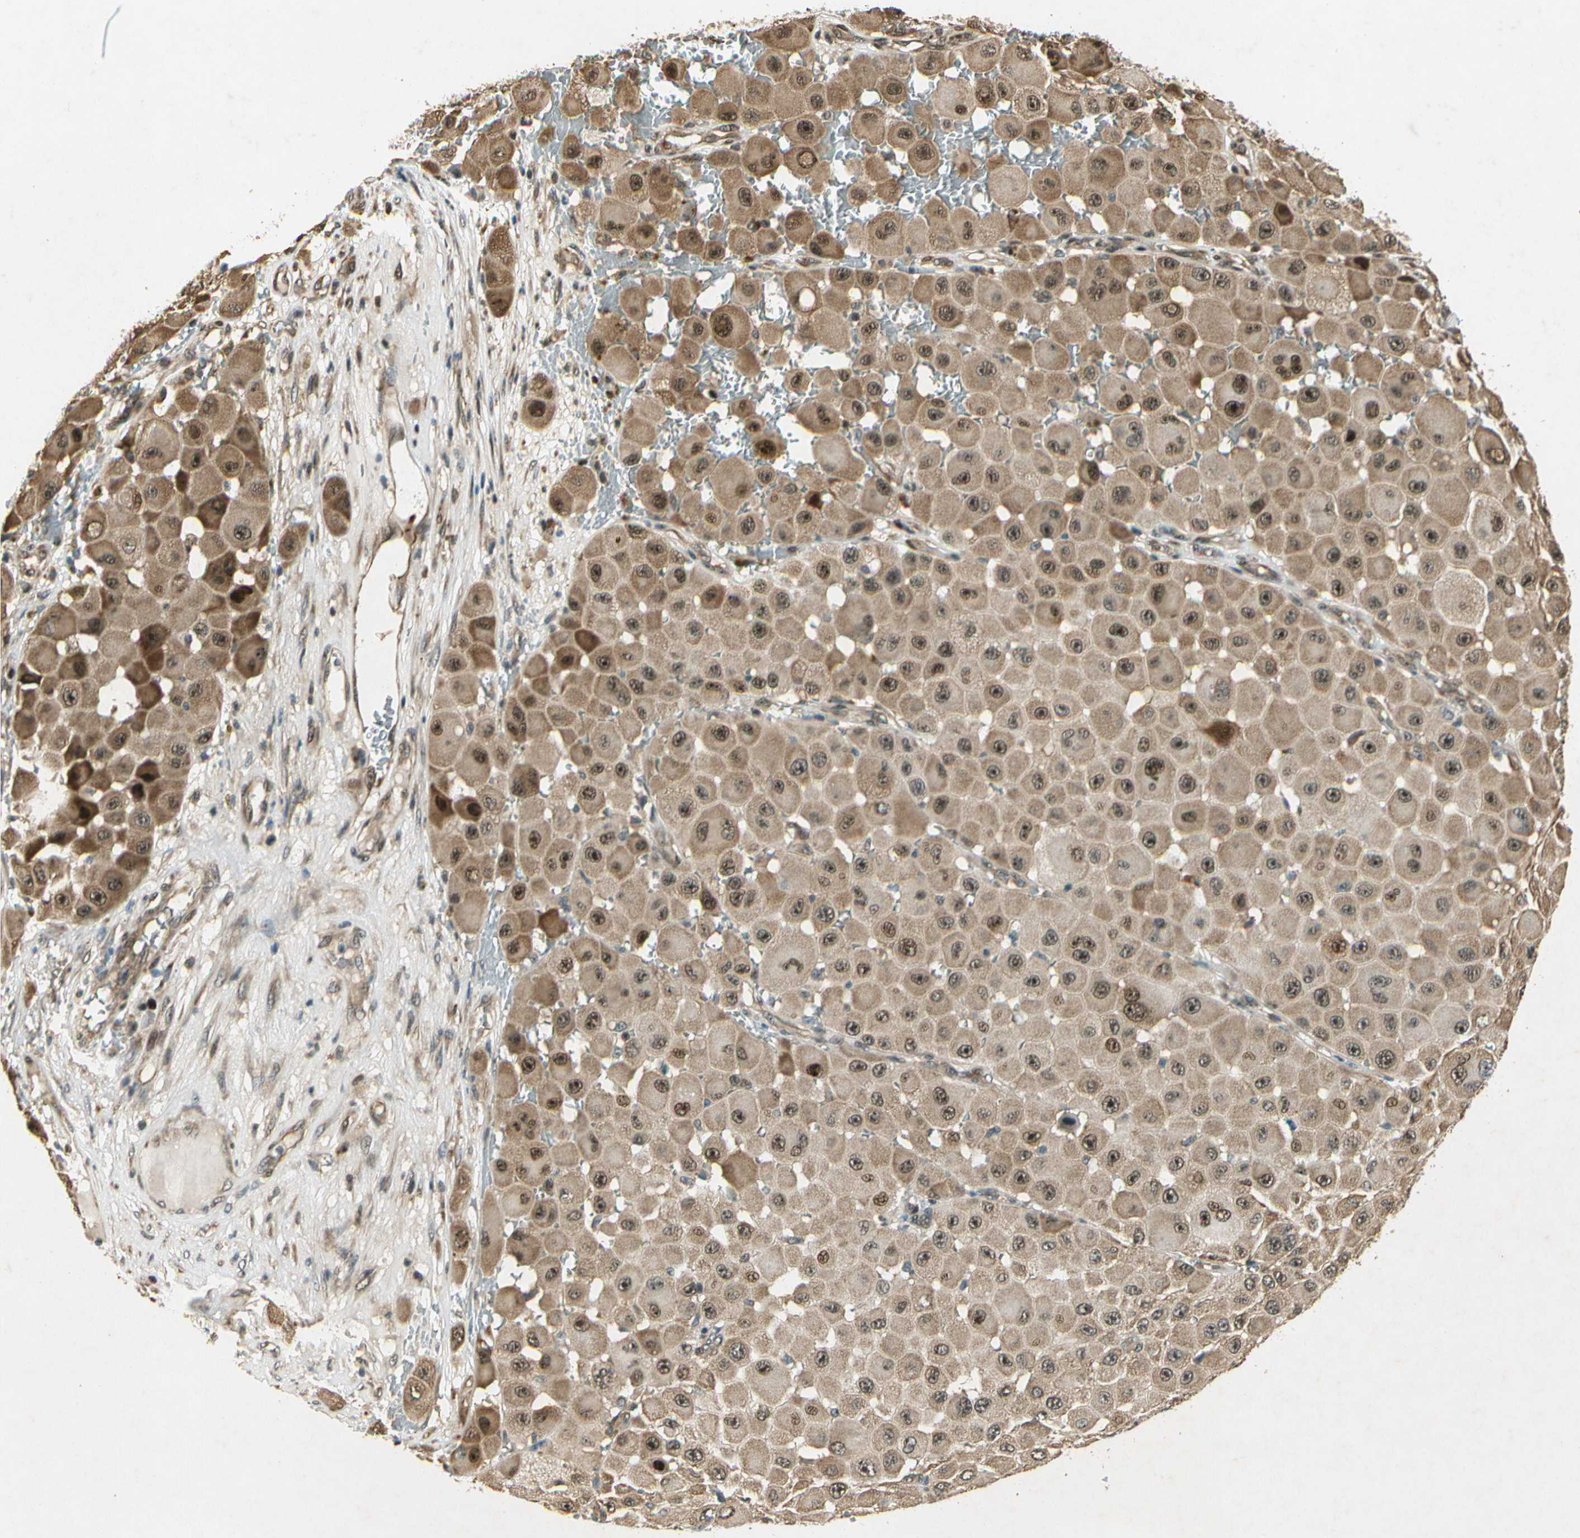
{"staining": {"intensity": "moderate", "quantity": ">75%", "location": "cytoplasmic/membranous,nuclear"}, "tissue": "melanoma", "cell_type": "Tumor cells", "image_type": "cancer", "snomed": [{"axis": "morphology", "description": "Malignant melanoma, NOS"}, {"axis": "topography", "description": "Skin"}], "caption": "Malignant melanoma stained with immunohistochemistry (IHC) shows moderate cytoplasmic/membranous and nuclear staining in about >75% of tumor cells.", "gene": "EIF1AX", "patient": {"sex": "female", "age": 81}}